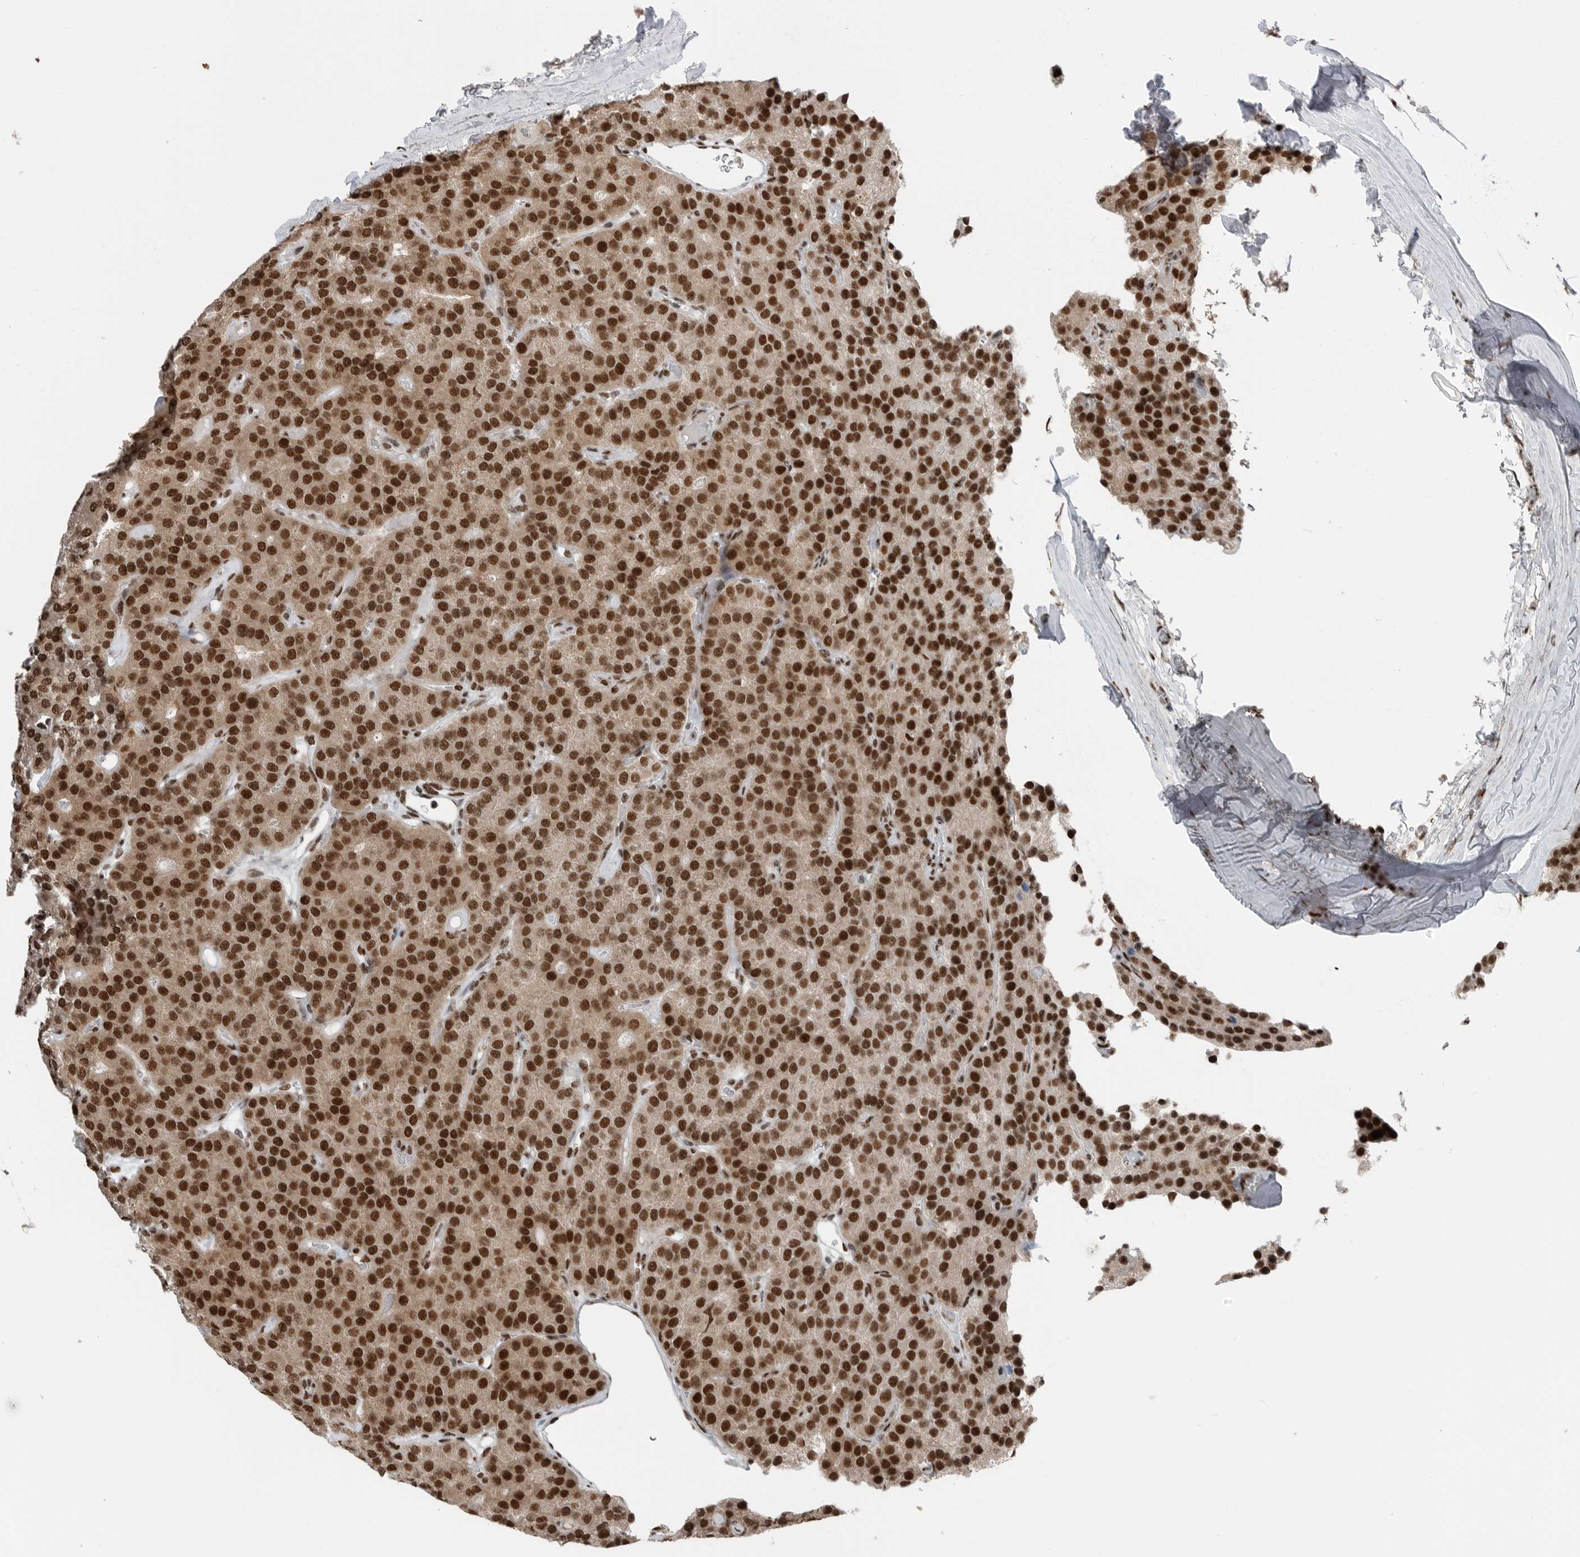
{"staining": {"intensity": "strong", "quantity": ">75%", "location": "cytoplasmic/membranous,nuclear"}, "tissue": "parathyroid gland", "cell_type": "Glandular cells", "image_type": "normal", "snomed": [{"axis": "morphology", "description": "Normal tissue, NOS"}, {"axis": "morphology", "description": "Adenoma, NOS"}, {"axis": "topography", "description": "Parathyroid gland"}], "caption": "Brown immunohistochemical staining in benign human parathyroid gland exhibits strong cytoplasmic/membranous,nuclear positivity in approximately >75% of glandular cells. (brown staining indicates protein expression, while blue staining denotes nuclei).", "gene": "BLZF1", "patient": {"sex": "female", "age": 86}}